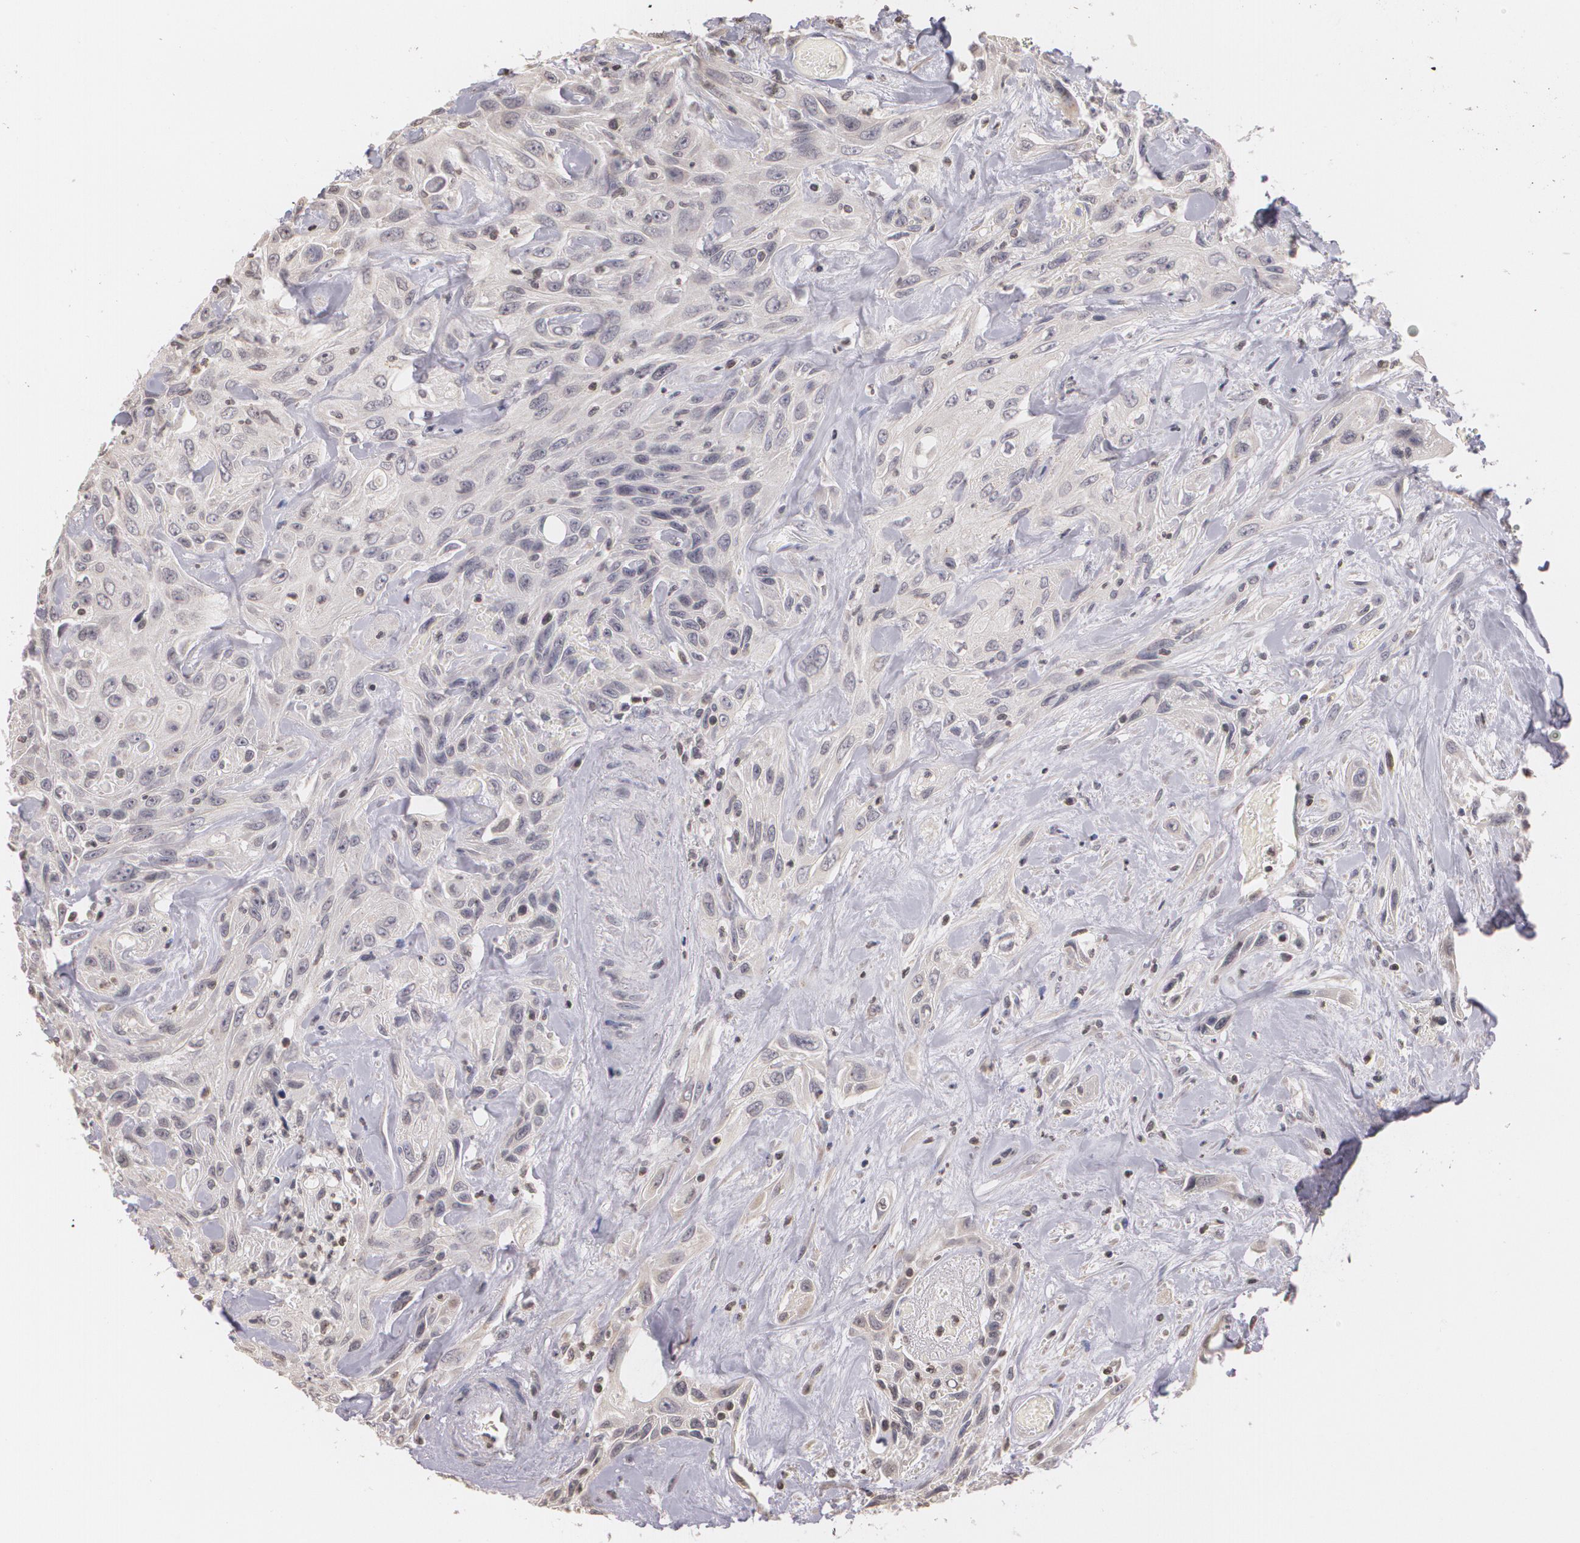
{"staining": {"intensity": "negative", "quantity": "none", "location": "none"}, "tissue": "urothelial cancer", "cell_type": "Tumor cells", "image_type": "cancer", "snomed": [{"axis": "morphology", "description": "Urothelial carcinoma, High grade"}, {"axis": "topography", "description": "Urinary bladder"}], "caption": "Urothelial carcinoma (high-grade) was stained to show a protein in brown. There is no significant staining in tumor cells.", "gene": "THRB", "patient": {"sex": "female", "age": 84}}